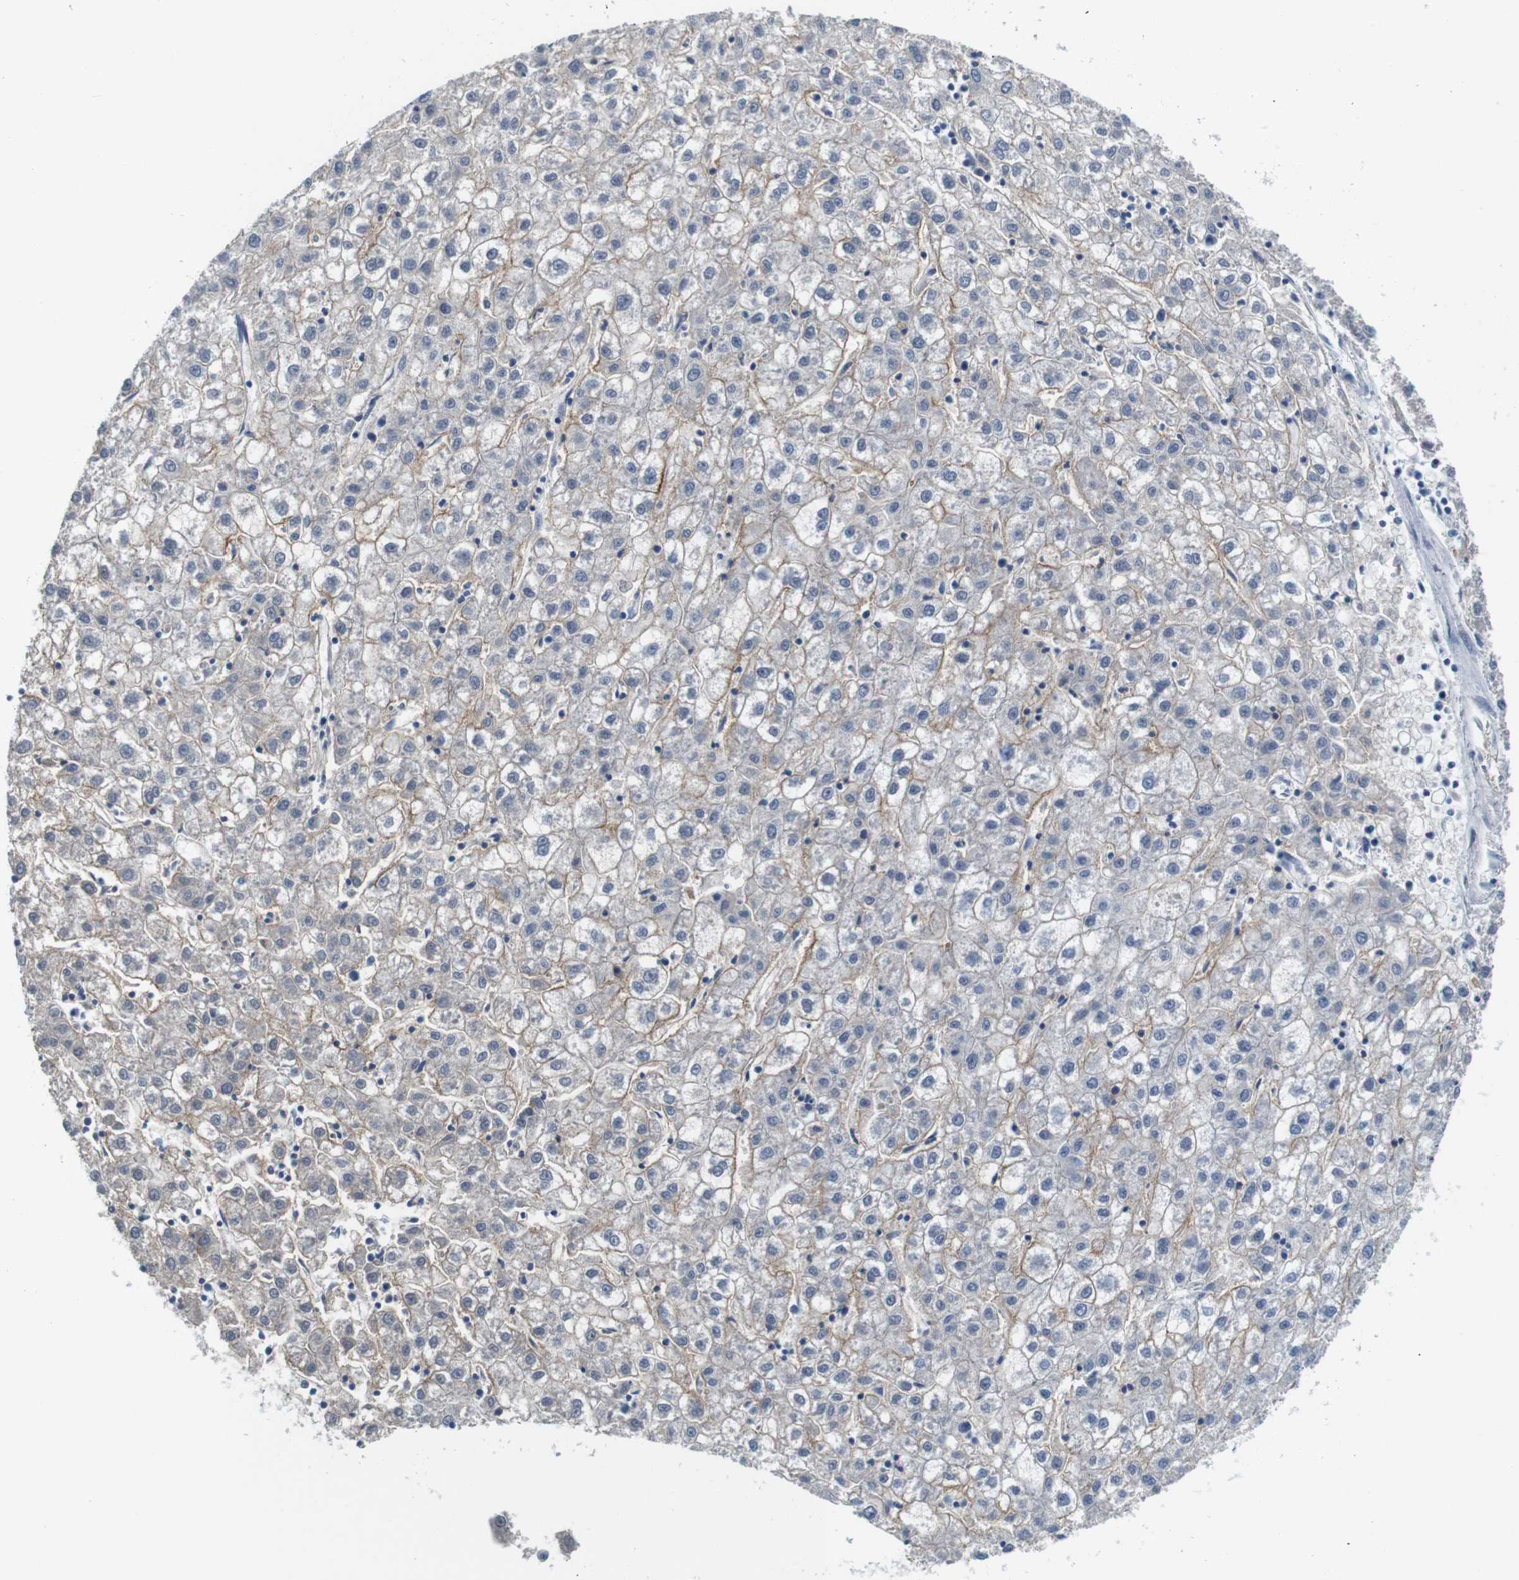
{"staining": {"intensity": "weak", "quantity": "25%-75%", "location": "cytoplasmic/membranous"}, "tissue": "liver cancer", "cell_type": "Tumor cells", "image_type": "cancer", "snomed": [{"axis": "morphology", "description": "Carcinoma, Hepatocellular, NOS"}, {"axis": "topography", "description": "Liver"}], "caption": "IHC staining of liver cancer (hepatocellular carcinoma), which reveals low levels of weak cytoplasmic/membranous expression in about 25%-75% of tumor cells indicating weak cytoplasmic/membranous protein staining. The staining was performed using DAB (3,3'-diaminobenzidine) (brown) for protein detection and nuclei were counterstained in hematoxylin (blue).", "gene": "IGSF8", "patient": {"sex": "male", "age": 72}}